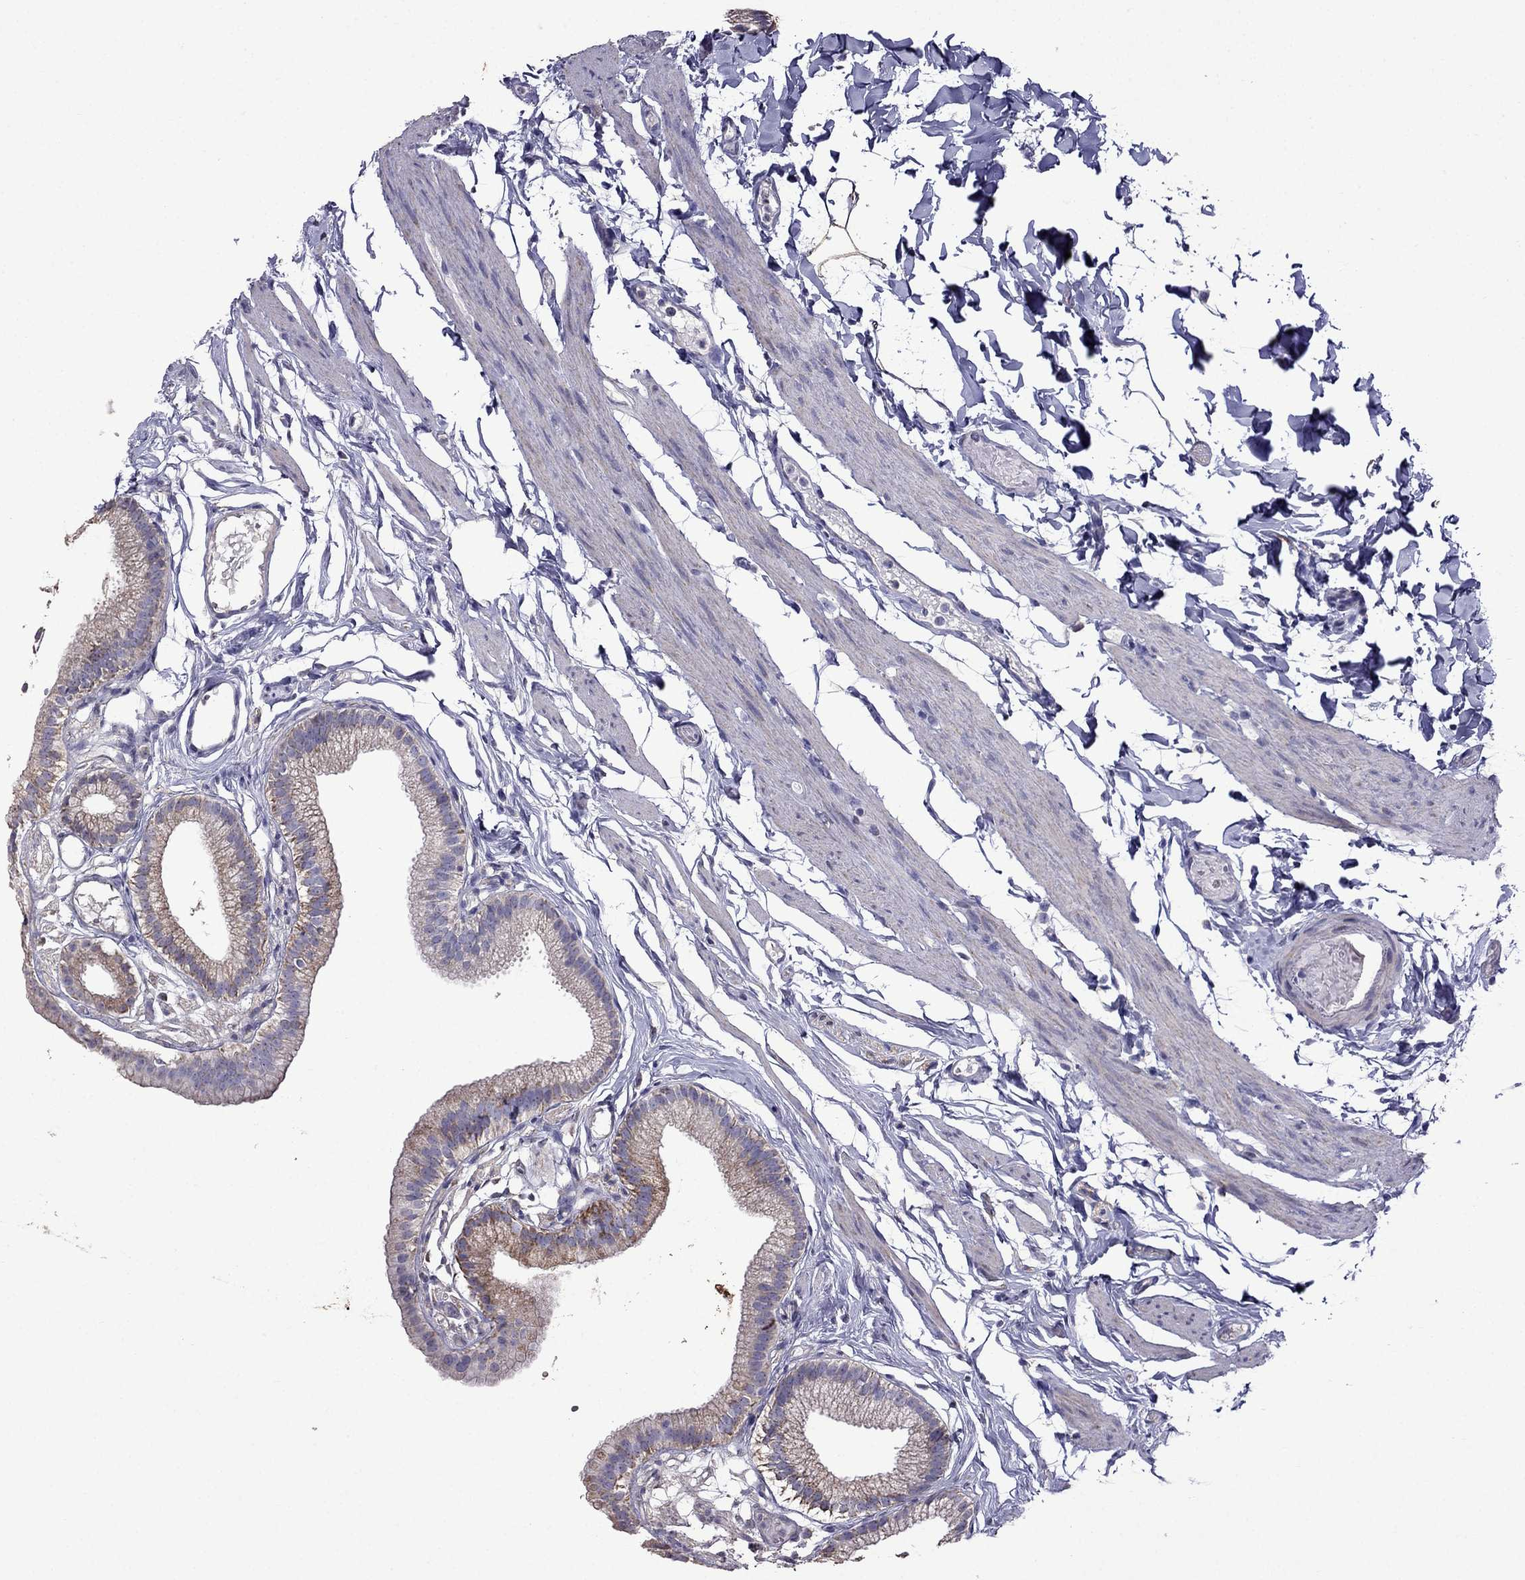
{"staining": {"intensity": "moderate", "quantity": "<25%", "location": "cytoplasmic/membranous"}, "tissue": "gallbladder", "cell_type": "Glandular cells", "image_type": "normal", "snomed": [{"axis": "morphology", "description": "Normal tissue, NOS"}, {"axis": "topography", "description": "Gallbladder"}], "caption": "Immunohistochemical staining of unremarkable gallbladder demonstrates <25% levels of moderate cytoplasmic/membranous protein staining in about <25% of glandular cells.", "gene": "AK5", "patient": {"sex": "female", "age": 45}}